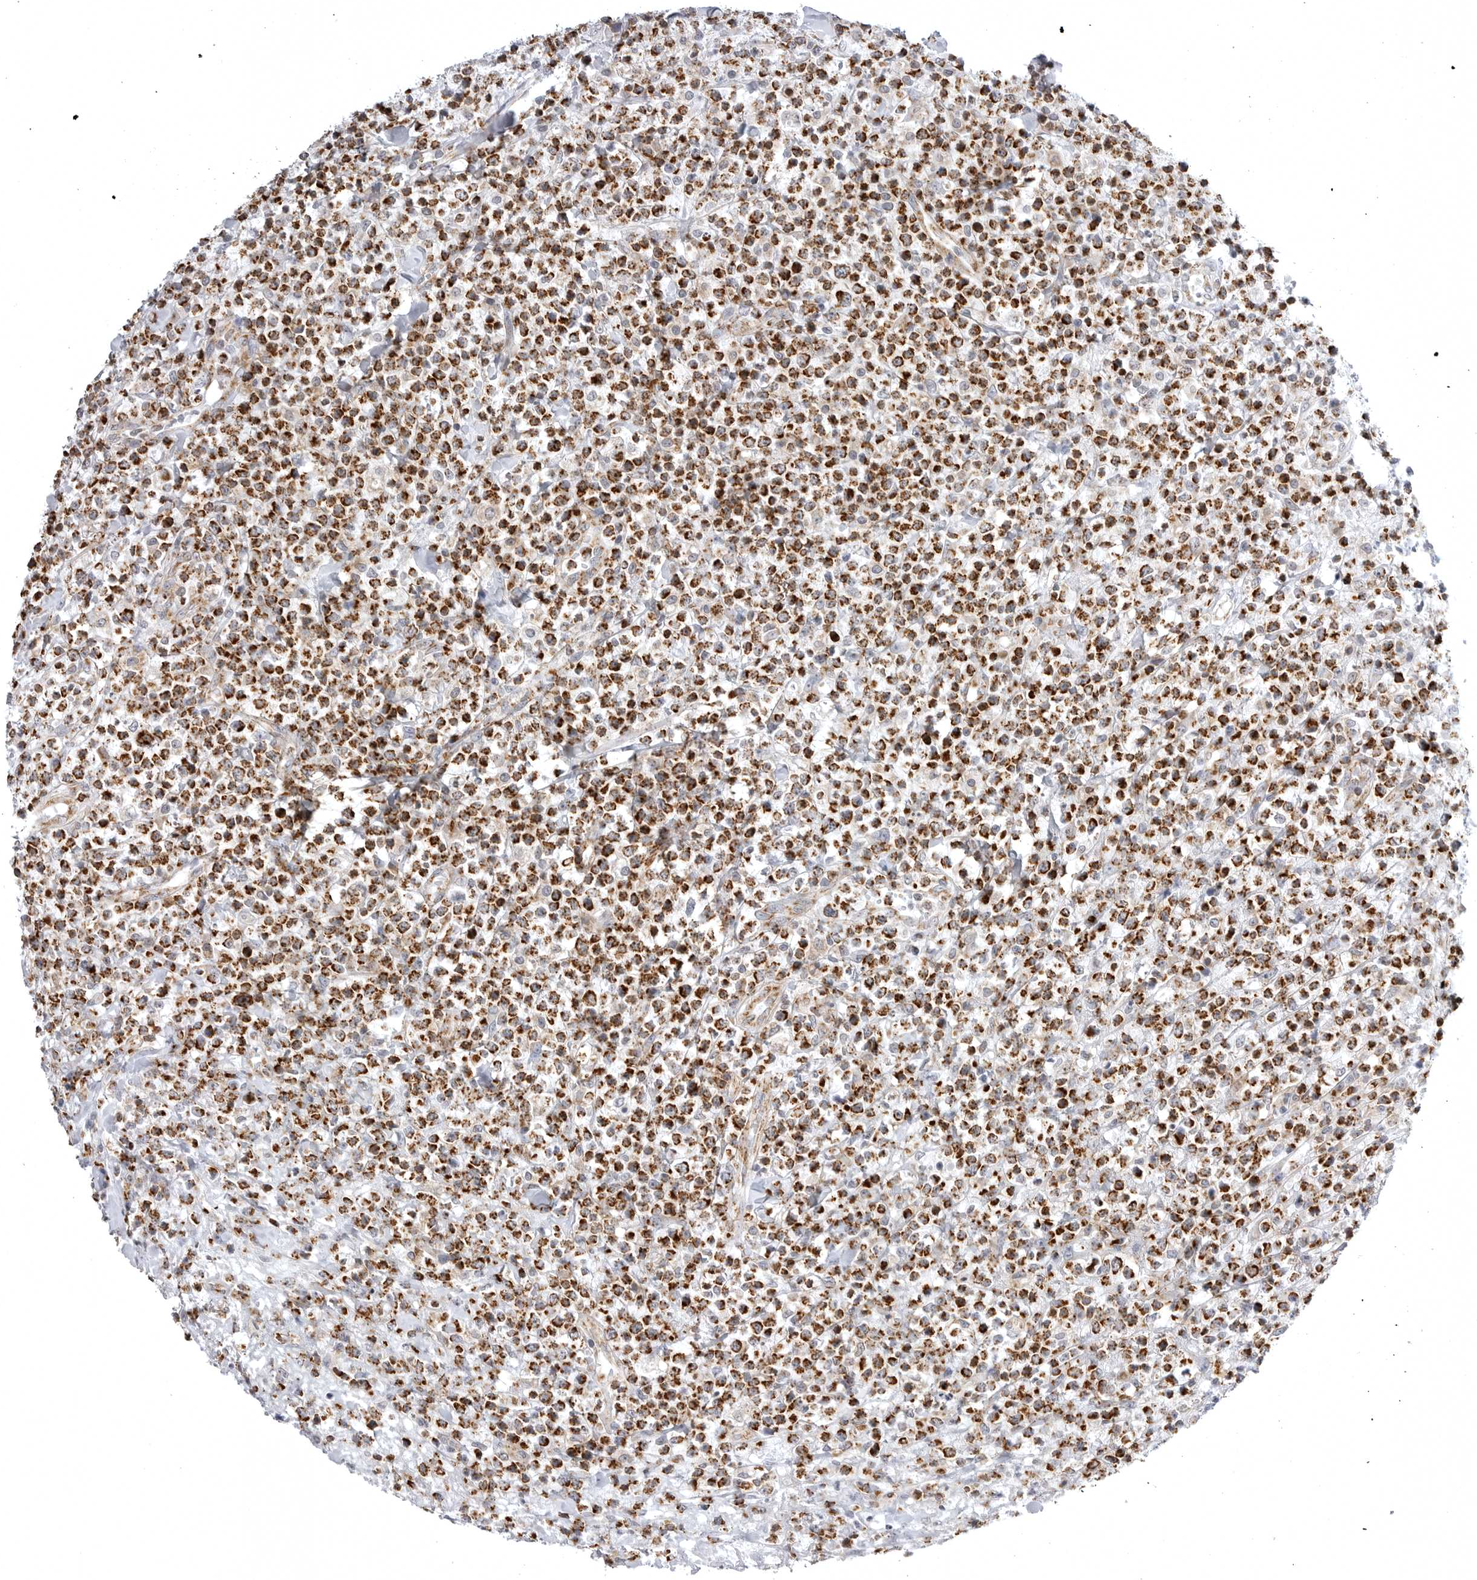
{"staining": {"intensity": "strong", "quantity": ">75%", "location": "cytoplasmic/membranous"}, "tissue": "lymphoma", "cell_type": "Tumor cells", "image_type": "cancer", "snomed": [{"axis": "morphology", "description": "Malignant lymphoma, non-Hodgkin's type, High grade"}, {"axis": "topography", "description": "Colon"}], "caption": "There is high levels of strong cytoplasmic/membranous positivity in tumor cells of high-grade malignant lymphoma, non-Hodgkin's type, as demonstrated by immunohistochemical staining (brown color).", "gene": "TUFM", "patient": {"sex": "female", "age": 53}}